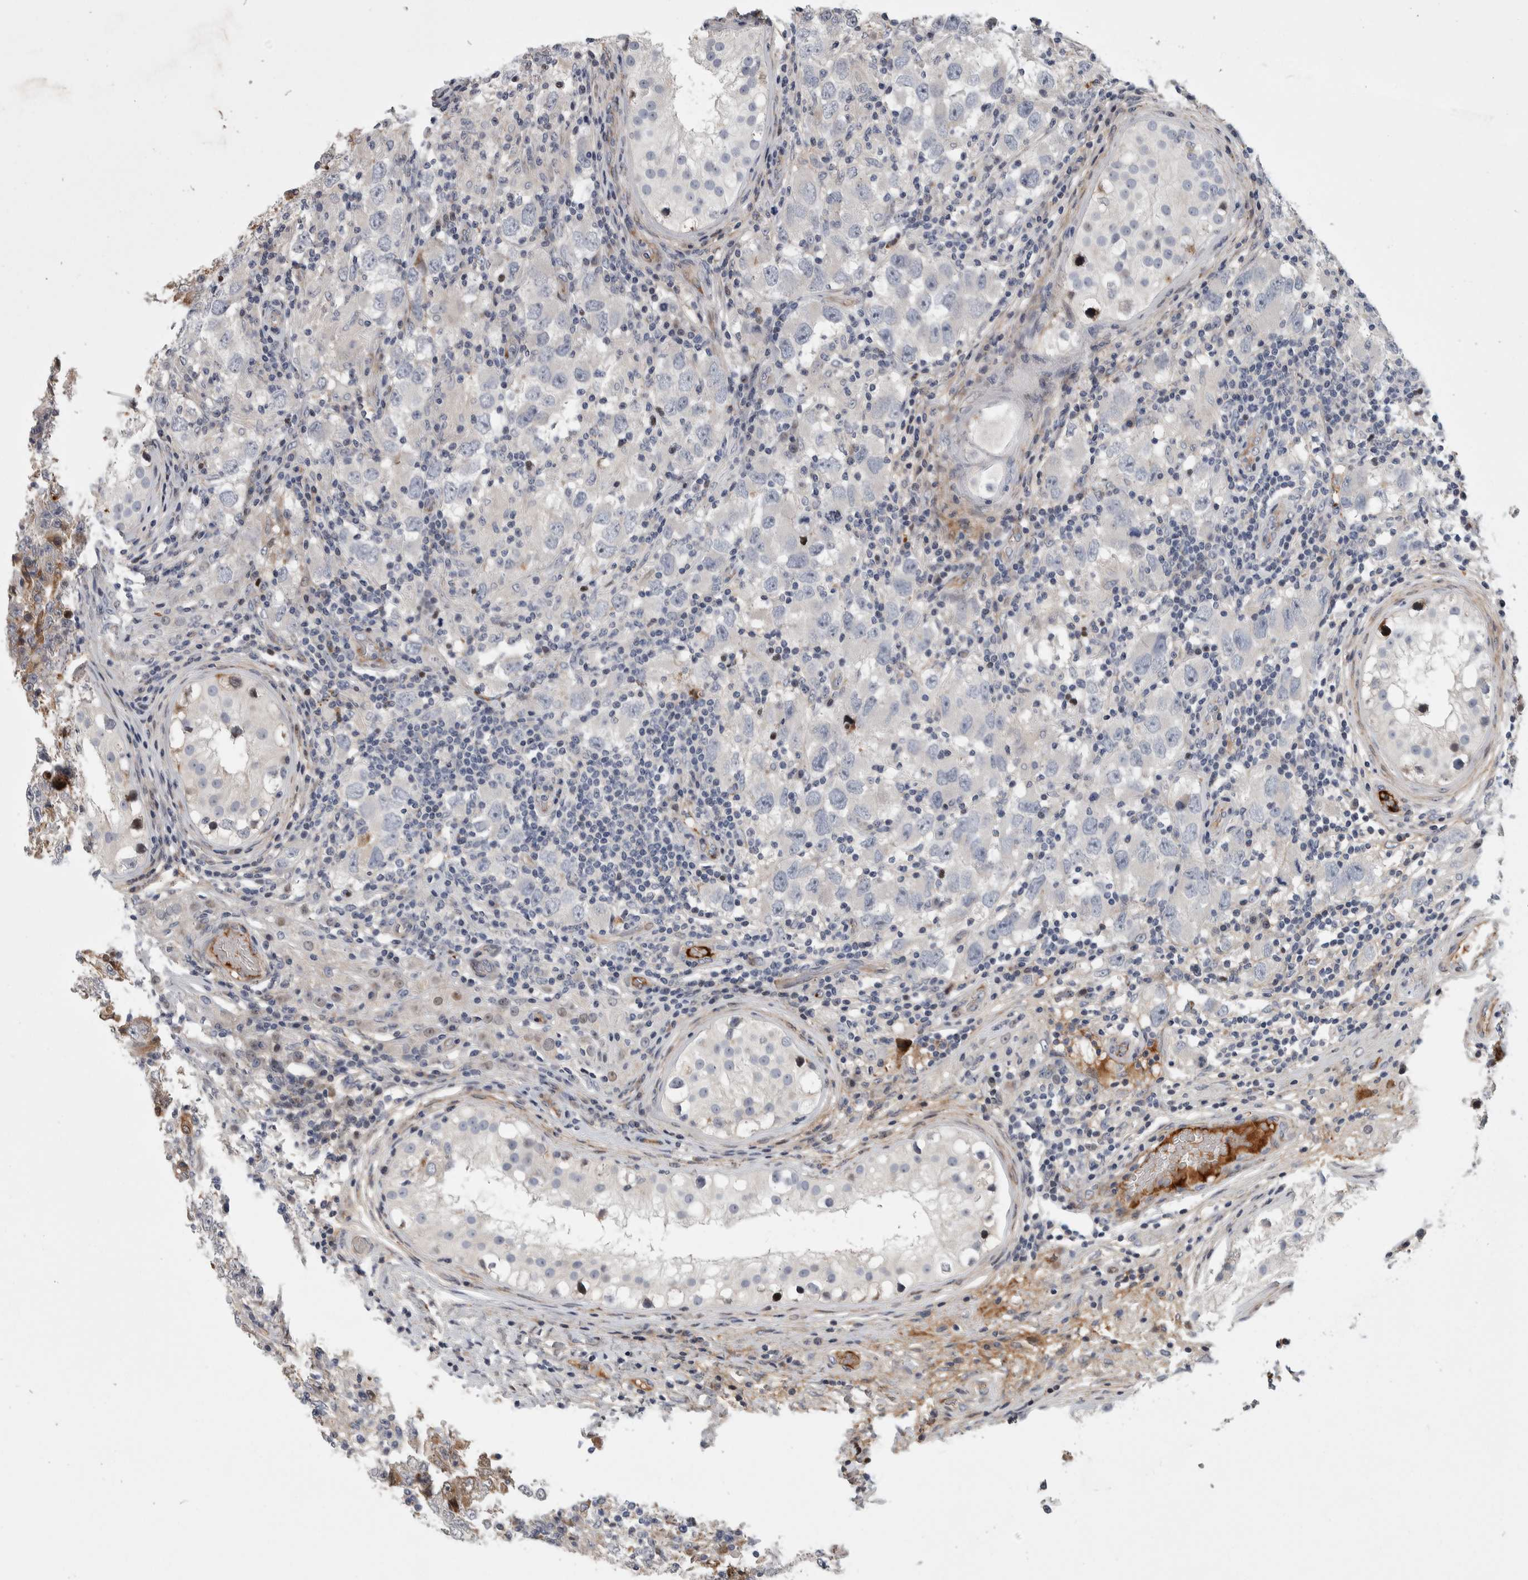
{"staining": {"intensity": "negative", "quantity": "none", "location": "none"}, "tissue": "testis cancer", "cell_type": "Tumor cells", "image_type": "cancer", "snomed": [{"axis": "morphology", "description": "Carcinoma, Embryonal, NOS"}, {"axis": "topography", "description": "Testis"}], "caption": "High power microscopy image of an immunohistochemistry (IHC) histopathology image of embryonal carcinoma (testis), revealing no significant expression in tumor cells.", "gene": "PSMG3", "patient": {"sex": "male", "age": 21}}